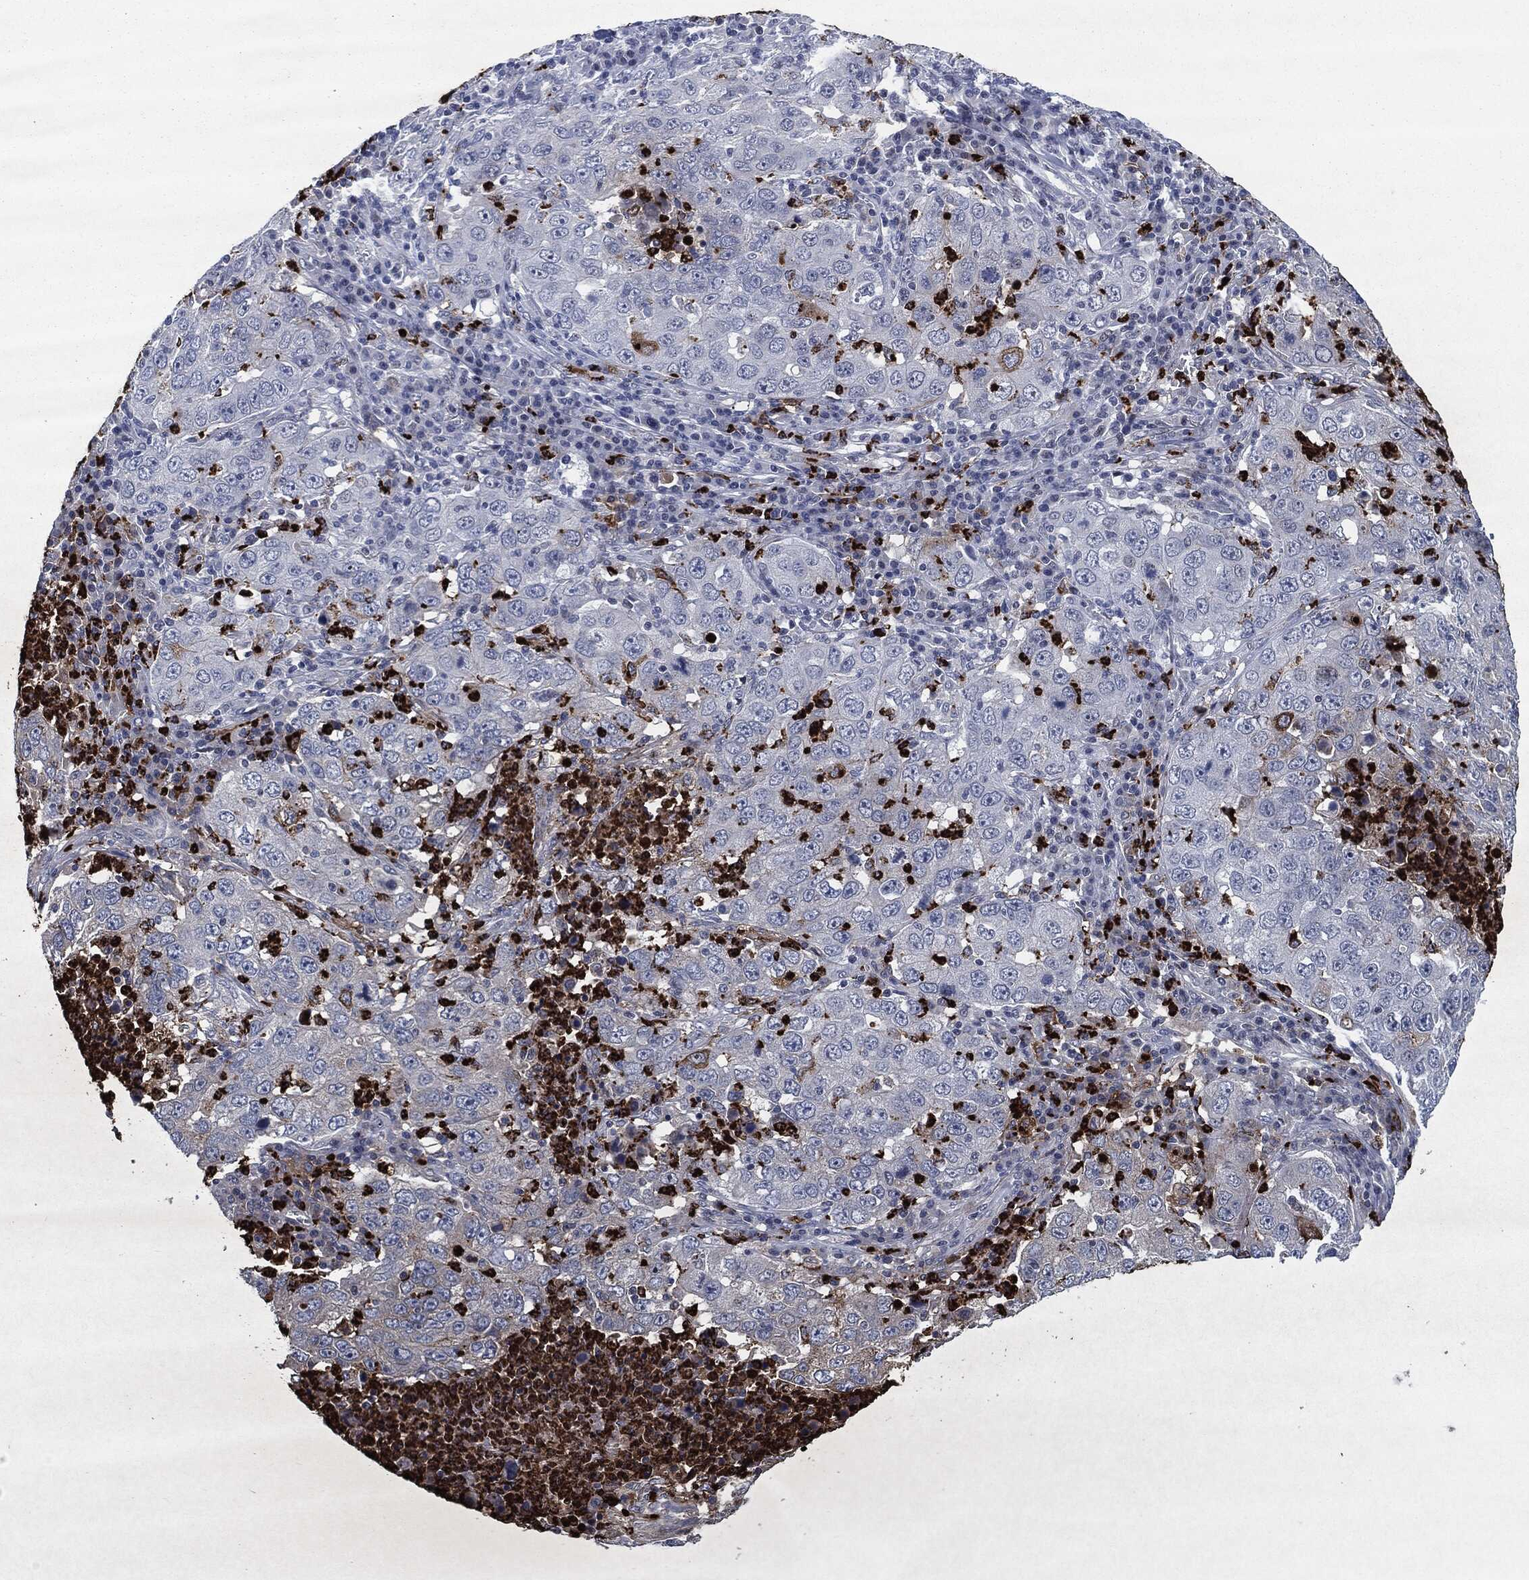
{"staining": {"intensity": "negative", "quantity": "none", "location": "none"}, "tissue": "lung cancer", "cell_type": "Tumor cells", "image_type": "cancer", "snomed": [{"axis": "morphology", "description": "Adenocarcinoma, NOS"}, {"axis": "topography", "description": "Lung"}], "caption": "The immunohistochemistry image has no significant positivity in tumor cells of lung adenocarcinoma tissue.", "gene": "MPO", "patient": {"sex": "male", "age": 73}}